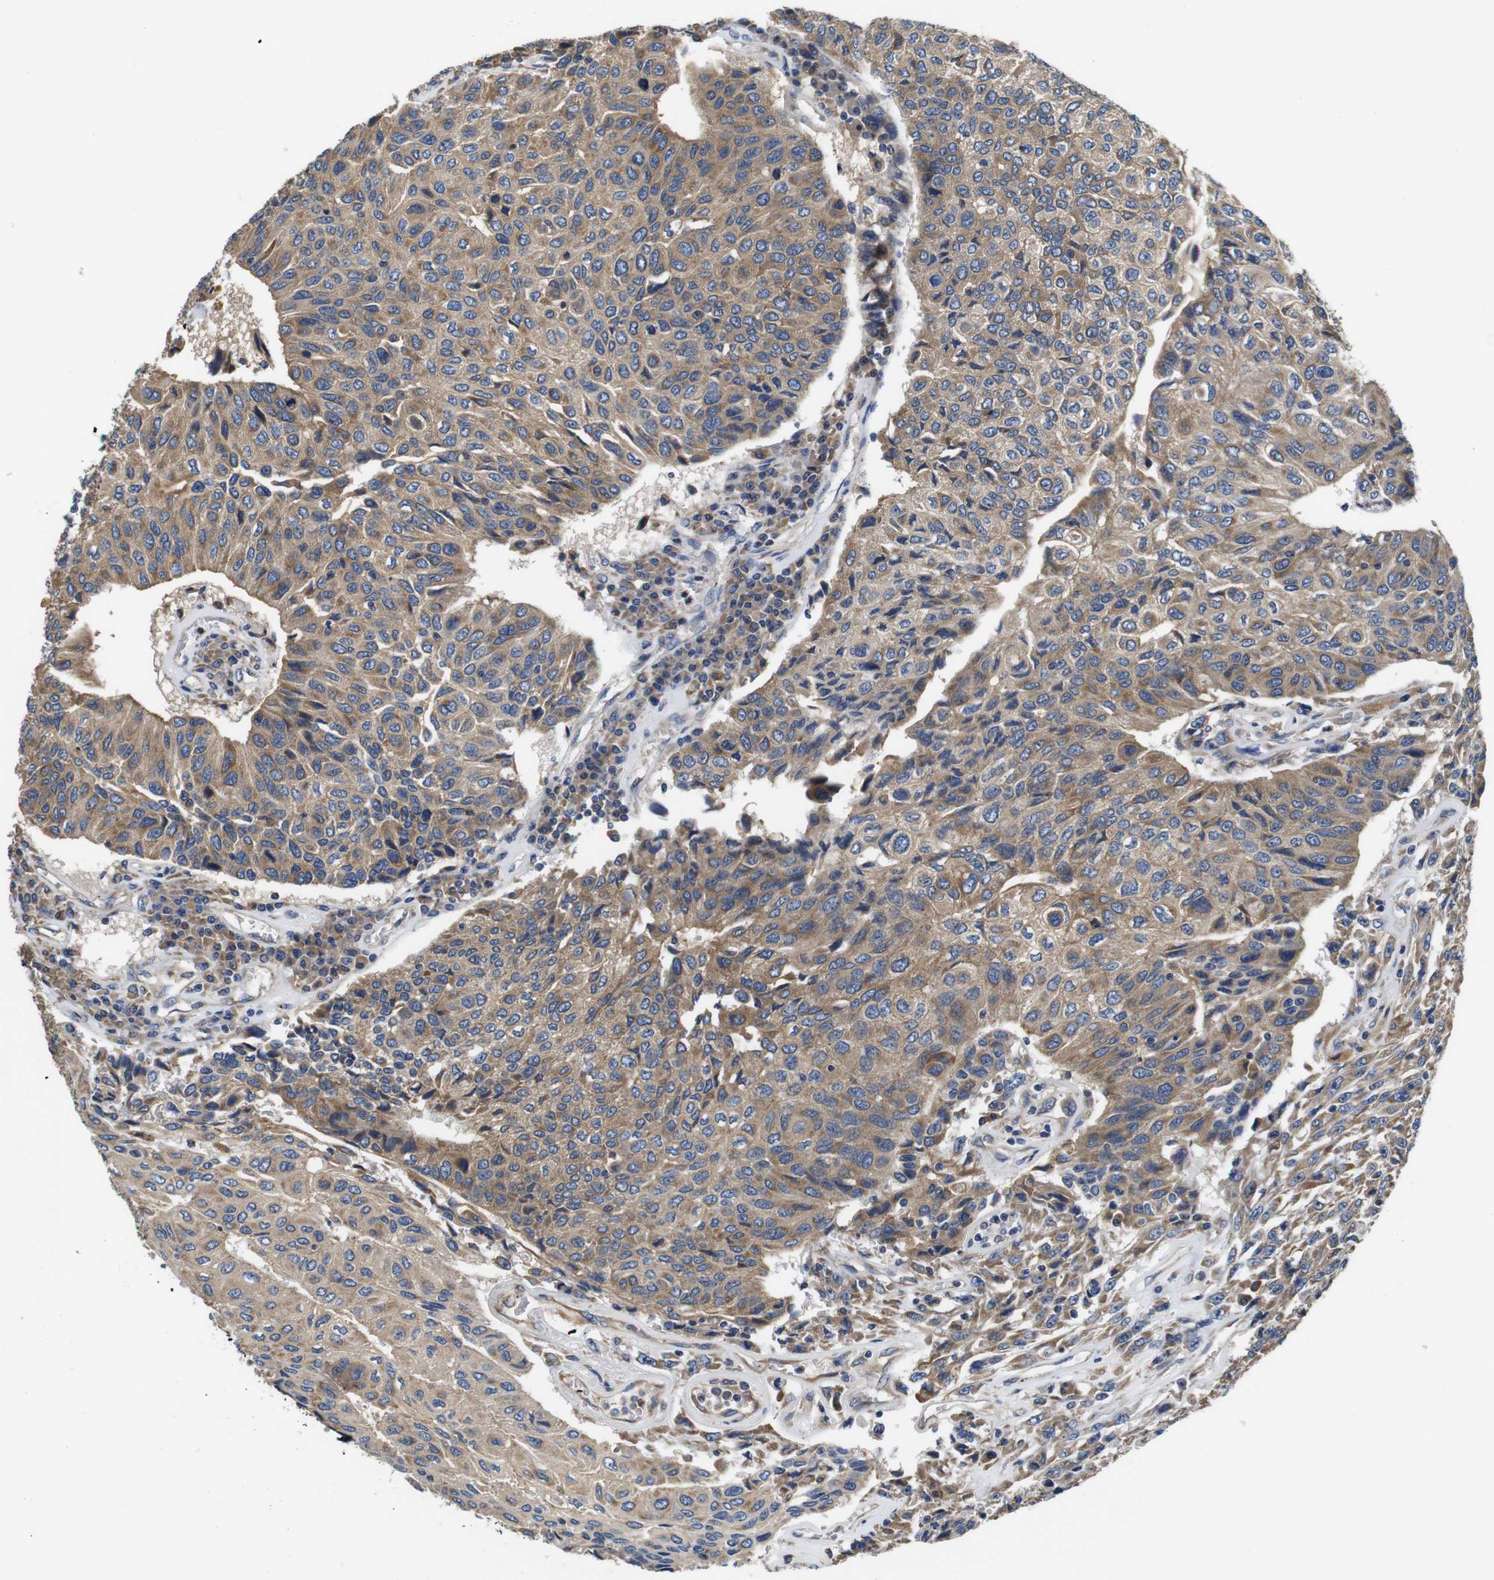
{"staining": {"intensity": "moderate", "quantity": ">75%", "location": "cytoplasmic/membranous"}, "tissue": "urothelial cancer", "cell_type": "Tumor cells", "image_type": "cancer", "snomed": [{"axis": "morphology", "description": "Urothelial carcinoma, High grade"}, {"axis": "topography", "description": "Urinary bladder"}], "caption": "Protein analysis of urothelial cancer tissue displays moderate cytoplasmic/membranous expression in approximately >75% of tumor cells.", "gene": "MARCHF7", "patient": {"sex": "male", "age": 66}}